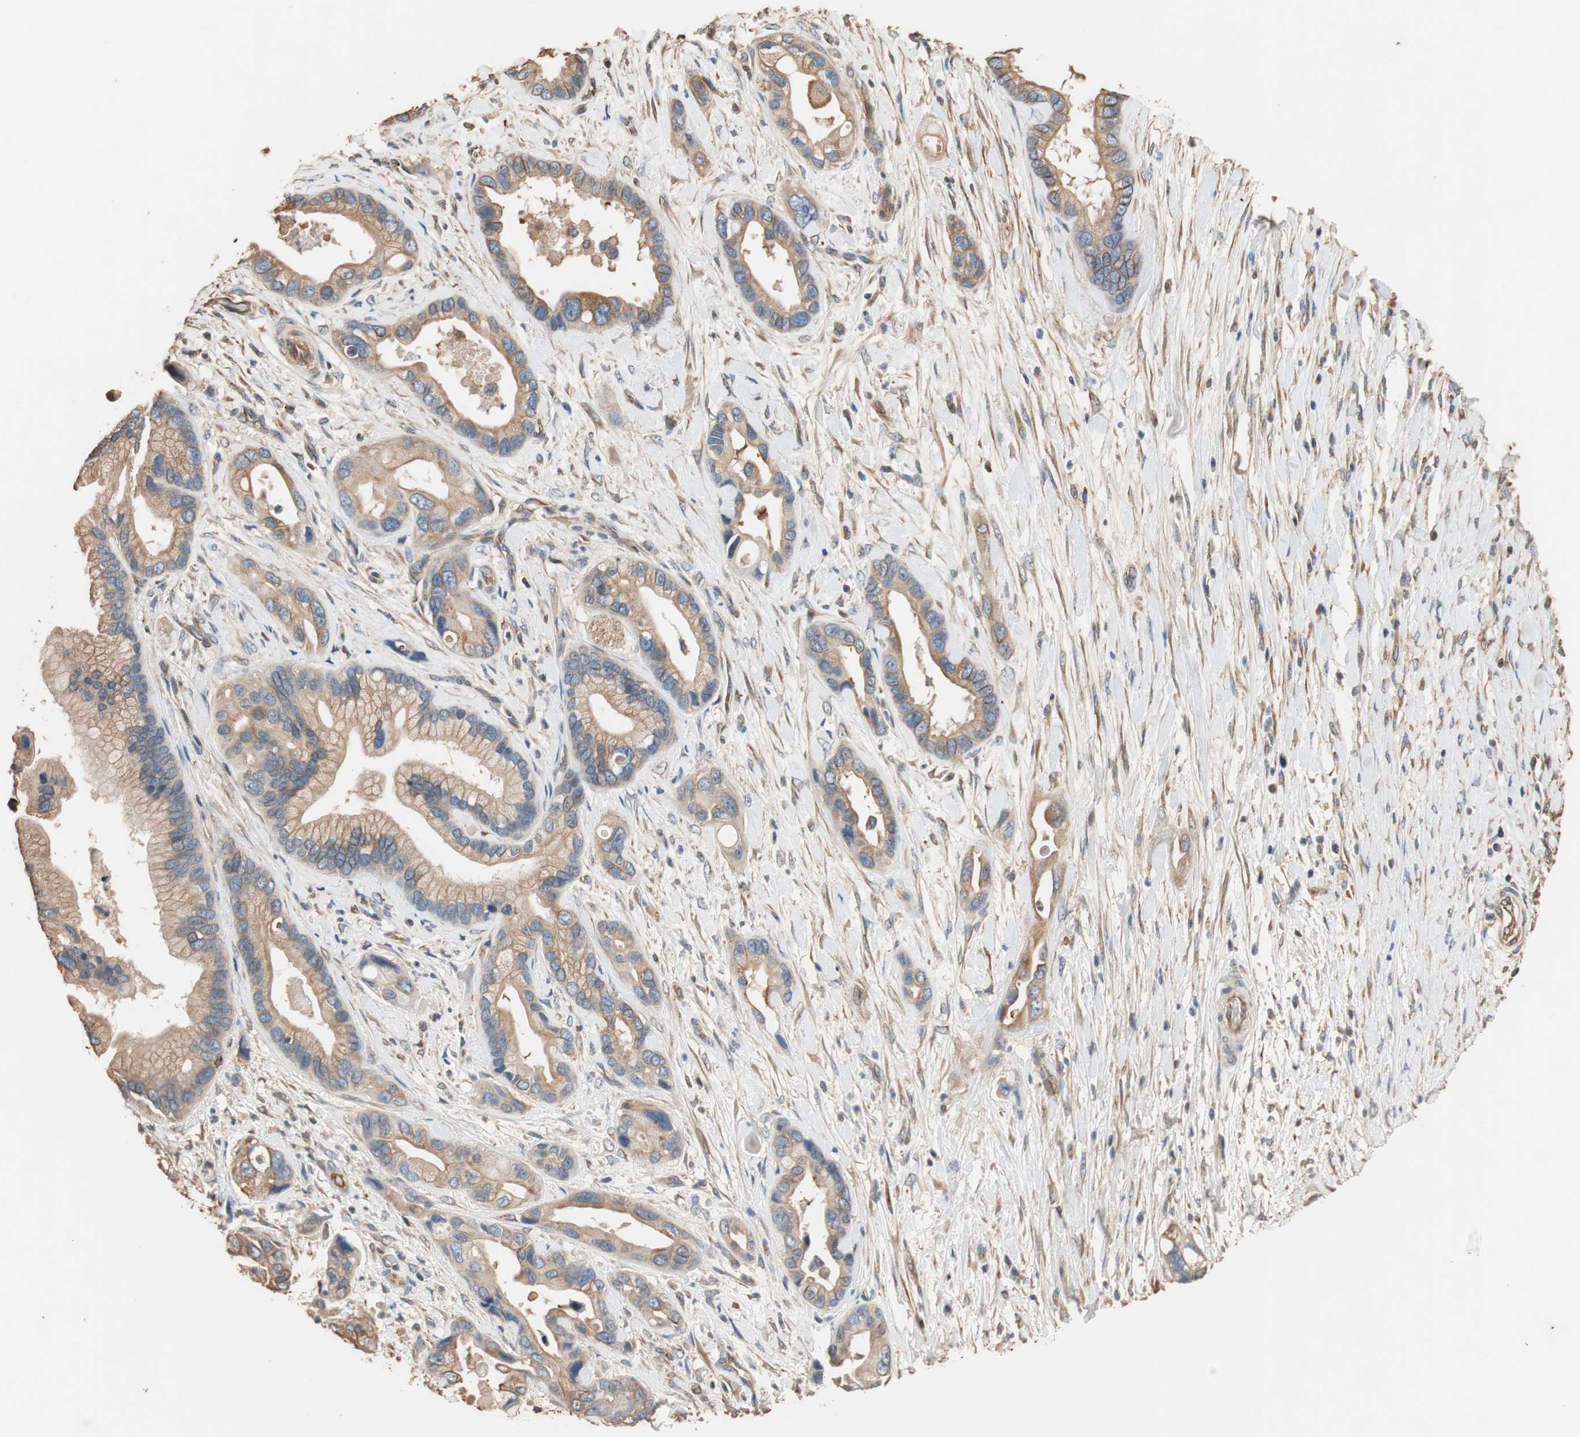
{"staining": {"intensity": "moderate", "quantity": ">75%", "location": "cytoplasmic/membranous"}, "tissue": "pancreatic cancer", "cell_type": "Tumor cells", "image_type": "cancer", "snomed": [{"axis": "morphology", "description": "Adenocarcinoma, NOS"}, {"axis": "topography", "description": "Pancreas"}], "caption": "Pancreatic cancer stained for a protein displays moderate cytoplasmic/membranous positivity in tumor cells.", "gene": "TUBB", "patient": {"sex": "female", "age": 77}}